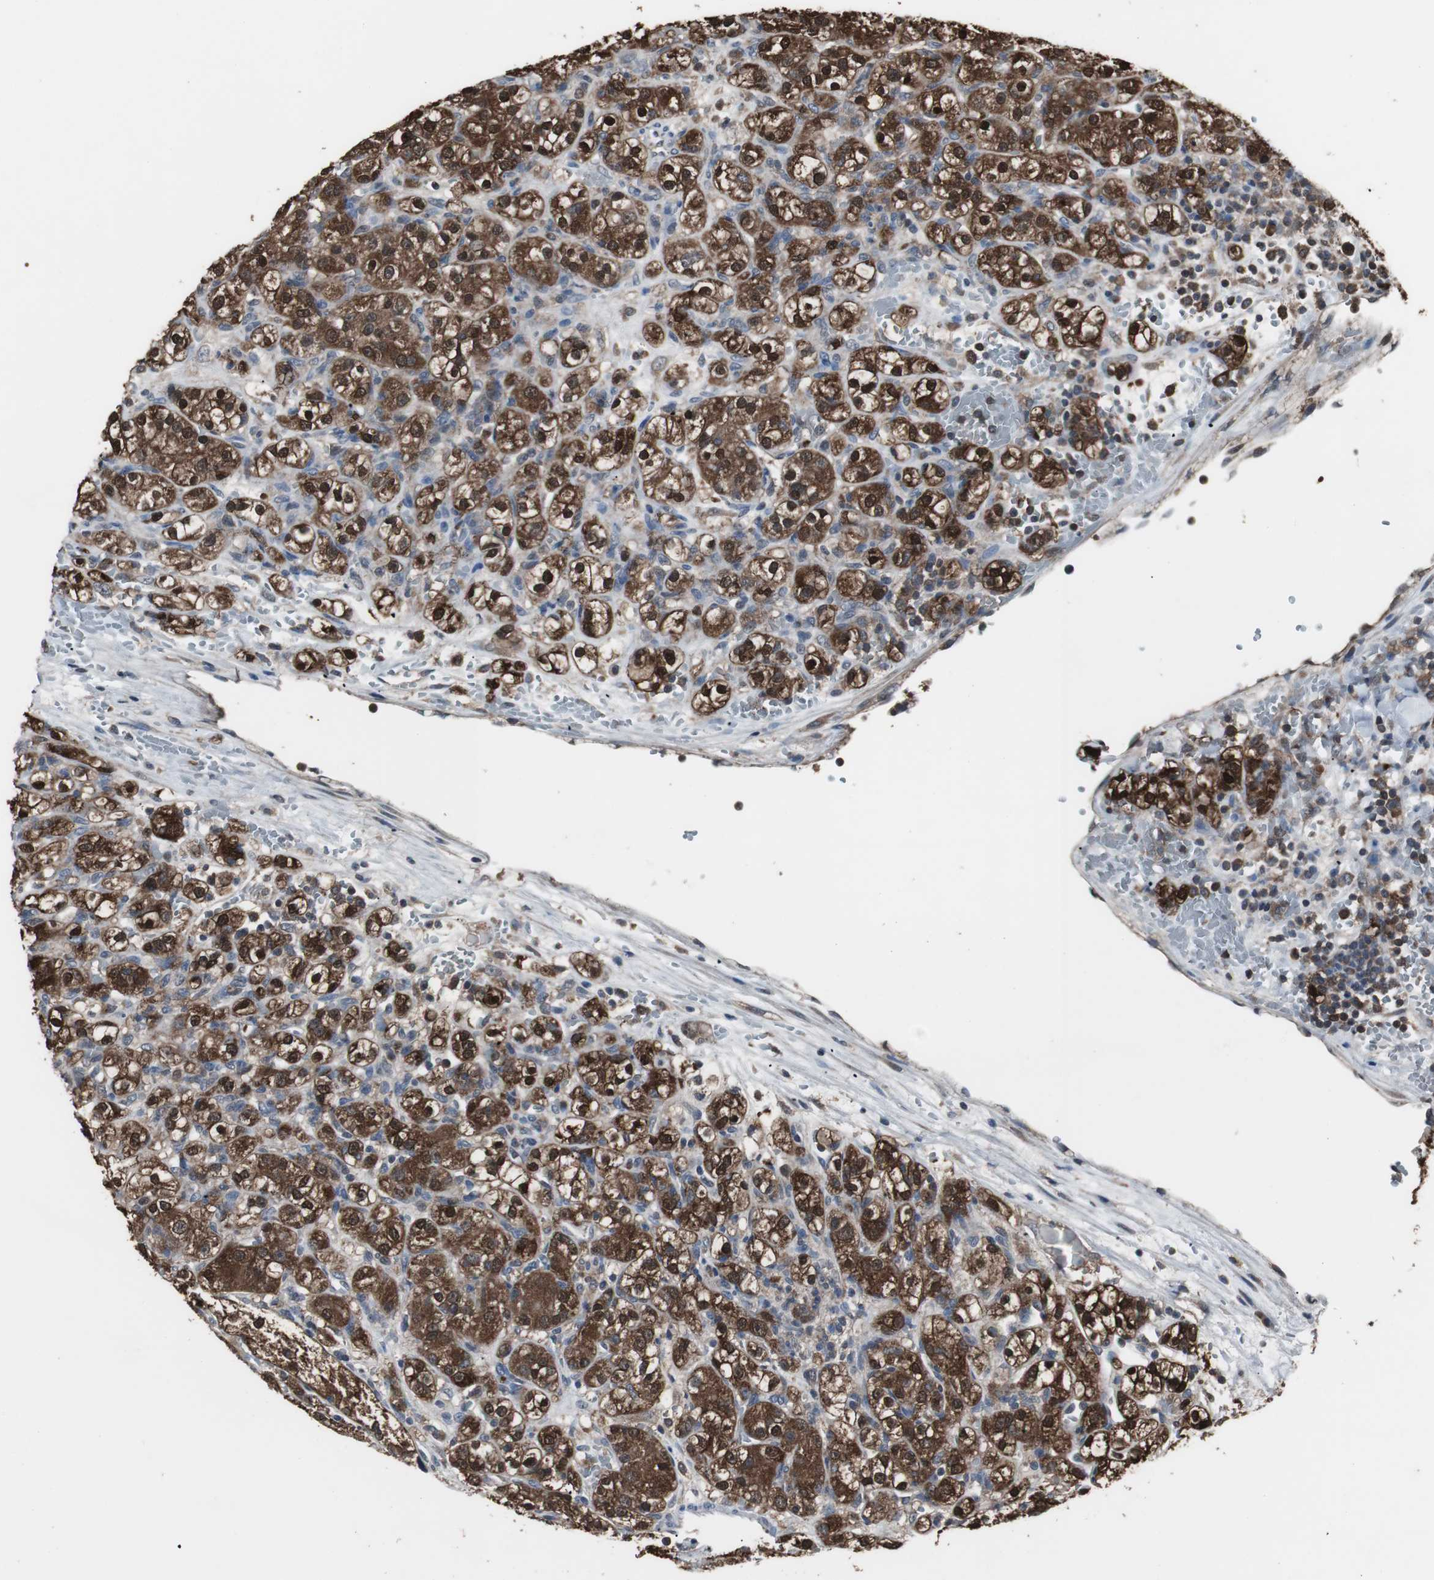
{"staining": {"intensity": "strong", "quantity": ">75%", "location": "cytoplasmic/membranous,nuclear"}, "tissue": "renal cancer", "cell_type": "Tumor cells", "image_type": "cancer", "snomed": [{"axis": "morphology", "description": "Normal tissue, NOS"}, {"axis": "morphology", "description": "Adenocarcinoma, NOS"}, {"axis": "topography", "description": "Kidney"}], "caption": "The immunohistochemical stain shows strong cytoplasmic/membranous and nuclear staining in tumor cells of renal cancer (adenocarcinoma) tissue.", "gene": "ZSCAN22", "patient": {"sex": "male", "age": 61}}